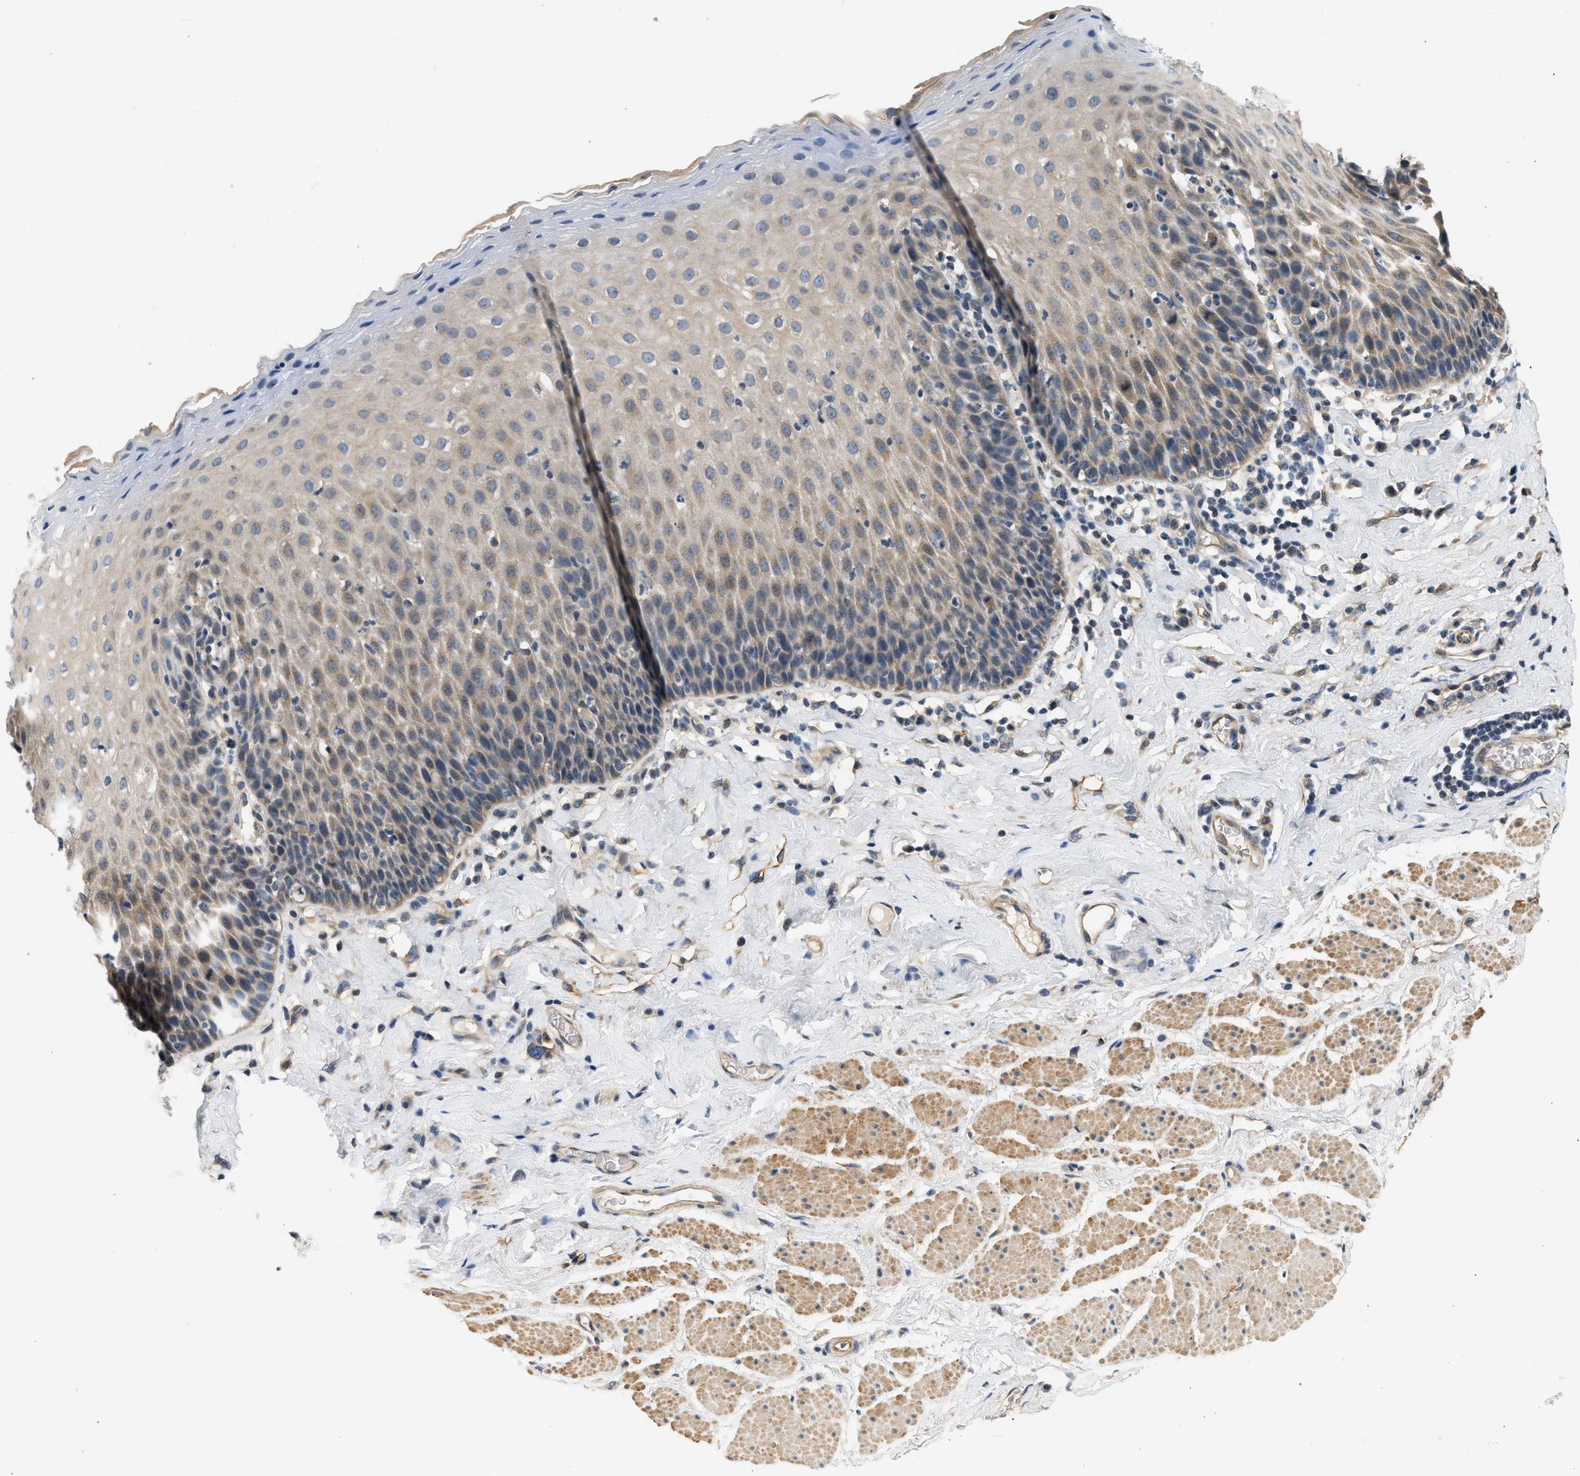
{"staining": {"intensity": "weak", "quantity": "25%-75%", "location": "cytoplasmic/membranous"}, "tissue": "esophagus", "cell_type": "Squamous epithelial cells", "image_type": "normal", "snomed": [{"axis": "morphology", "description": "Normal tissue, NOS"}, {"axis": "topography", "description": "Esophagus"}], "caption": "Squamous epithelial cells reveal low levels of weak cytoplasmic/membranous expression in about 25%-75% of cells in unremarkable esophagus. The staining was performed using DAB (3,3'-diaminobenzidine) to visualize the protein expression in brown, while the nuclei were stained in blue with hematoxylin (Magnification: 20x).", "gene": "WDR31", "patient": {"sex": "female", "age": 61}}